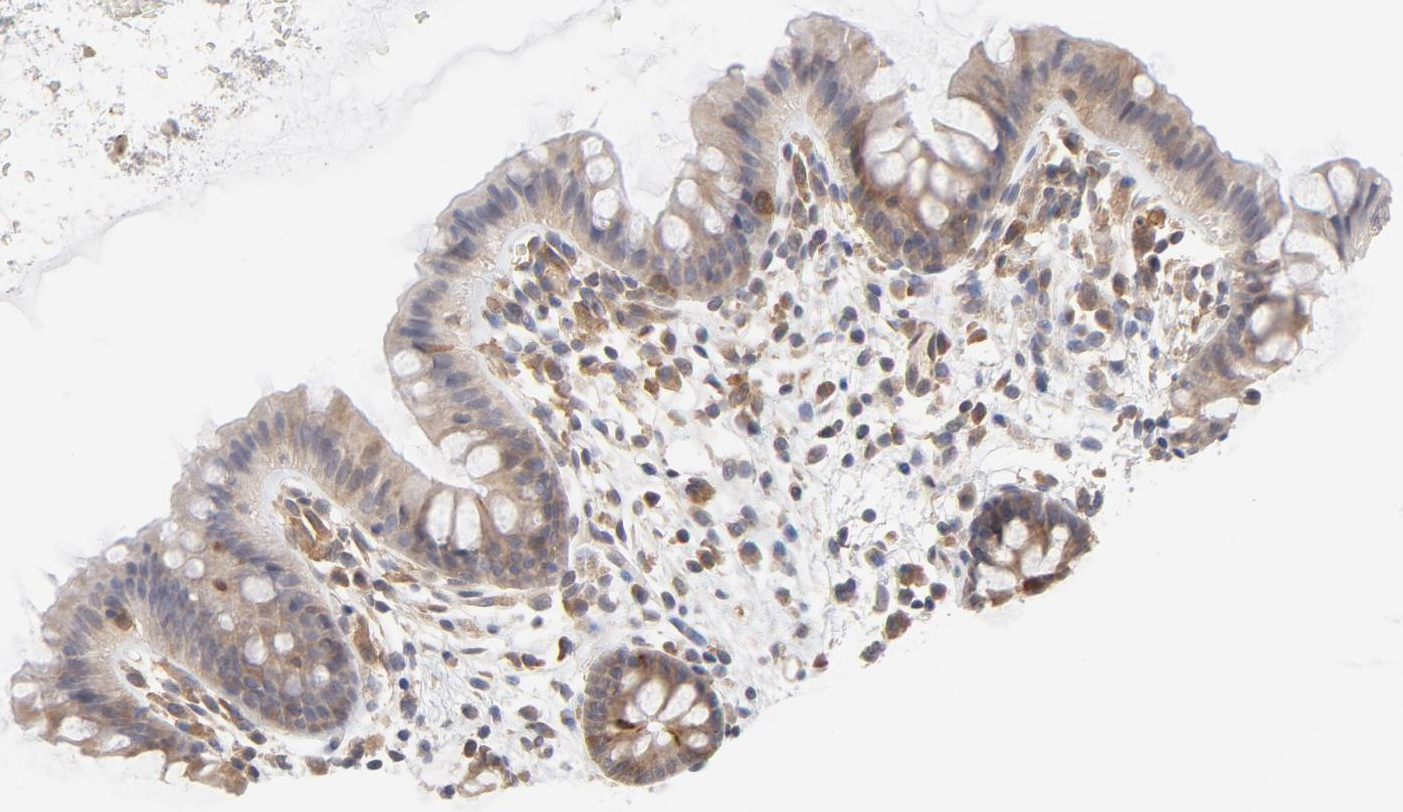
{"staining": {"intensity": "moderate", "quantity": "25%-75%", "location": "cytoplasmic/membranous"}, "tissue": "colon", "cell_type": "Endothelial cells", "image_type": "normal", "snomed": [{"axis": "morphology", "description": "Normal tissue, NOS"}, {"axis": "topography", "description": "Smooth muscle"}, {"axis": "topography", "description": "Colon"}], "caption": "Colon was stained to show a protein in brown. There is medium levels of moderate cytoplasmic/membranous positivity in approximately 25%-75% of endothelial cells. Using DAB (3,3'-diaminobenzidine) (brown) and hematoxylin (blue) stains, captured at high magnification using brightfield microscopy.", "gene": "ASMTL", "patient": {"sex": "male", "age": 67}}